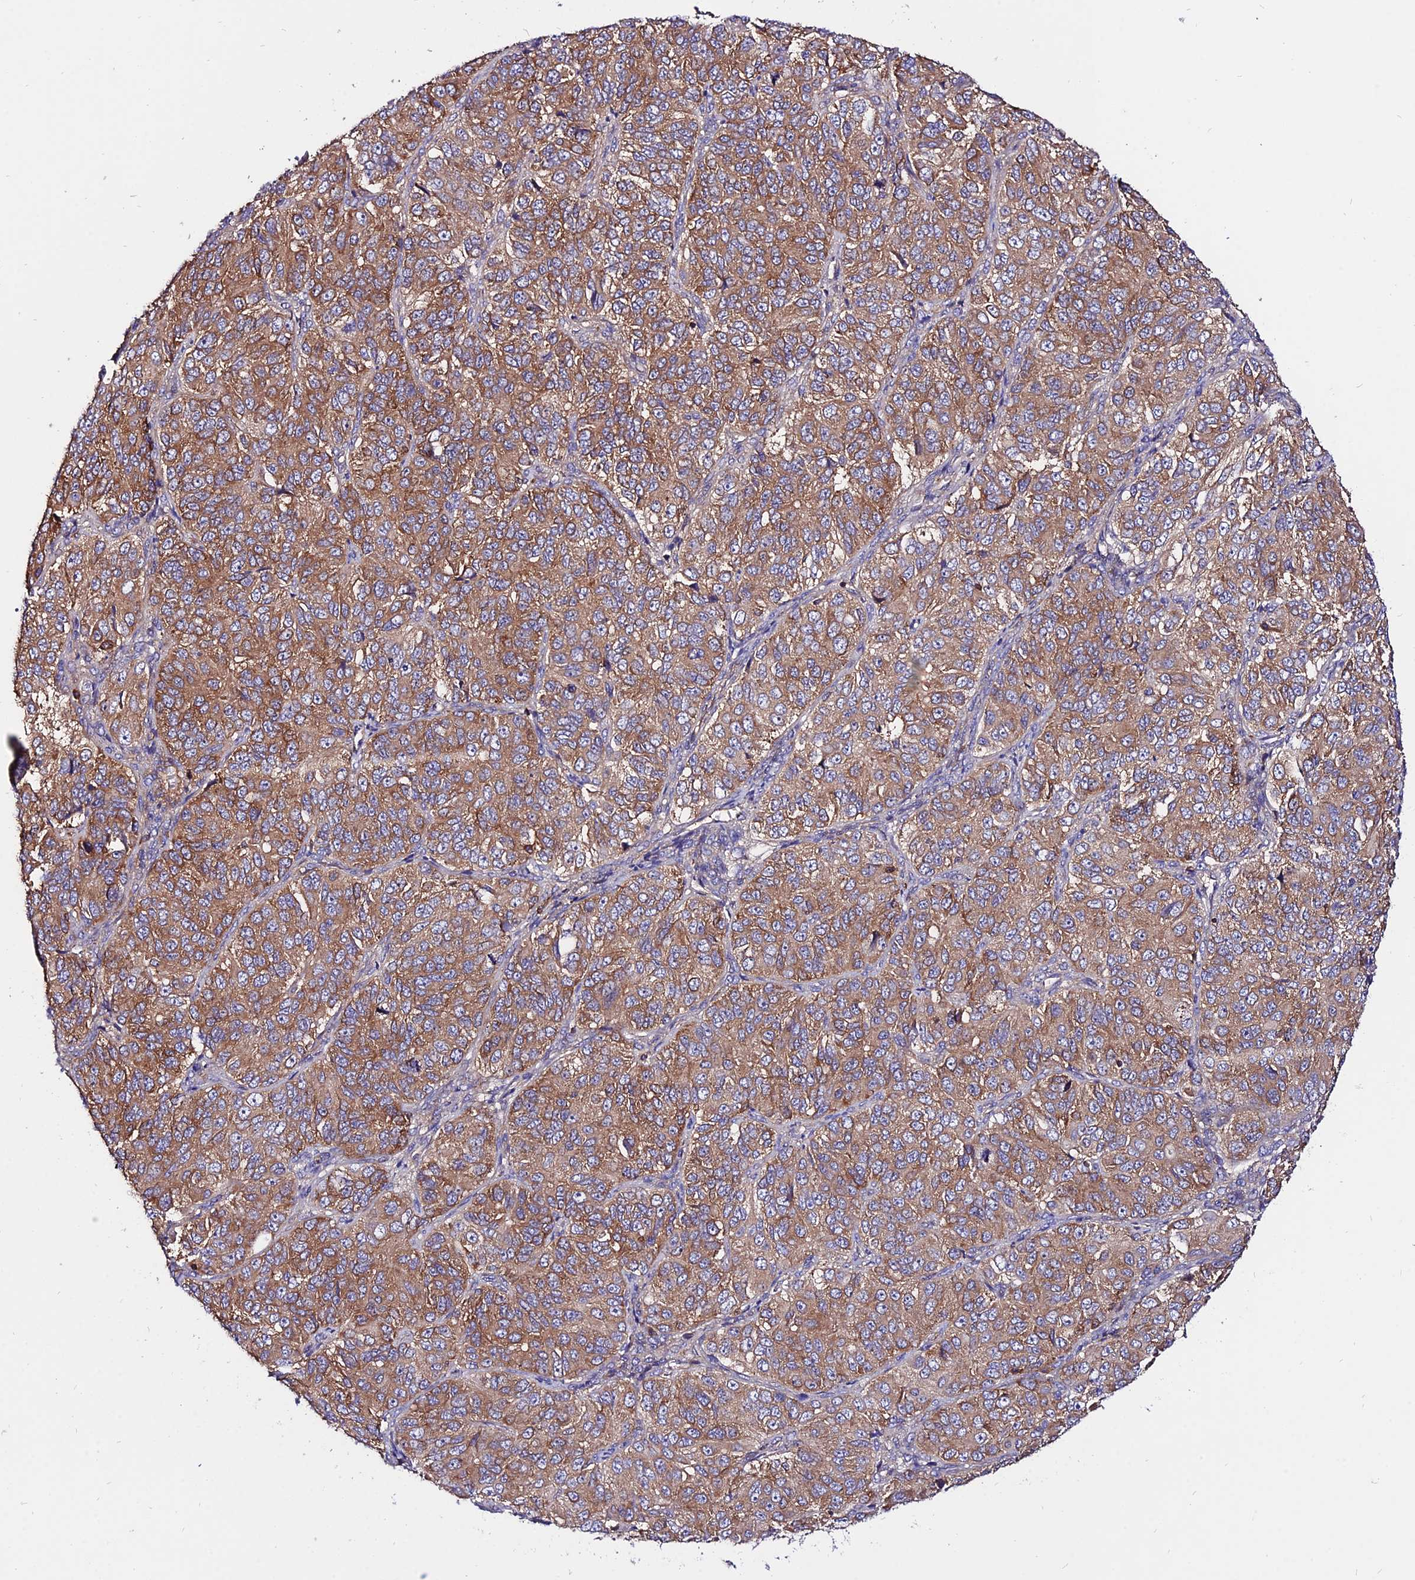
{"staining": {"intensity": "moderate", "quantity": ">75%", "location": "cytoplasmic/membranous"}, "tissue": "ovarian cancer", "cell_type": "Tumor cells", "image_type": "cancer", "snomed": [{"axis": "morphology", "description": "Carcinoma, endometroid"}, {"axis": "topography", "description": "Ovary"}], "caption": "An immunohistochemistry (IHC) micrograph of tumor tissue is shown. Protein staining in brown shows moderate cytoplasmic/membranous positivity in endometroid carcinoma (ovarian) within tumor cells.", "gene": "PYM1", "patient": {"sex": "female", "age": 51}}